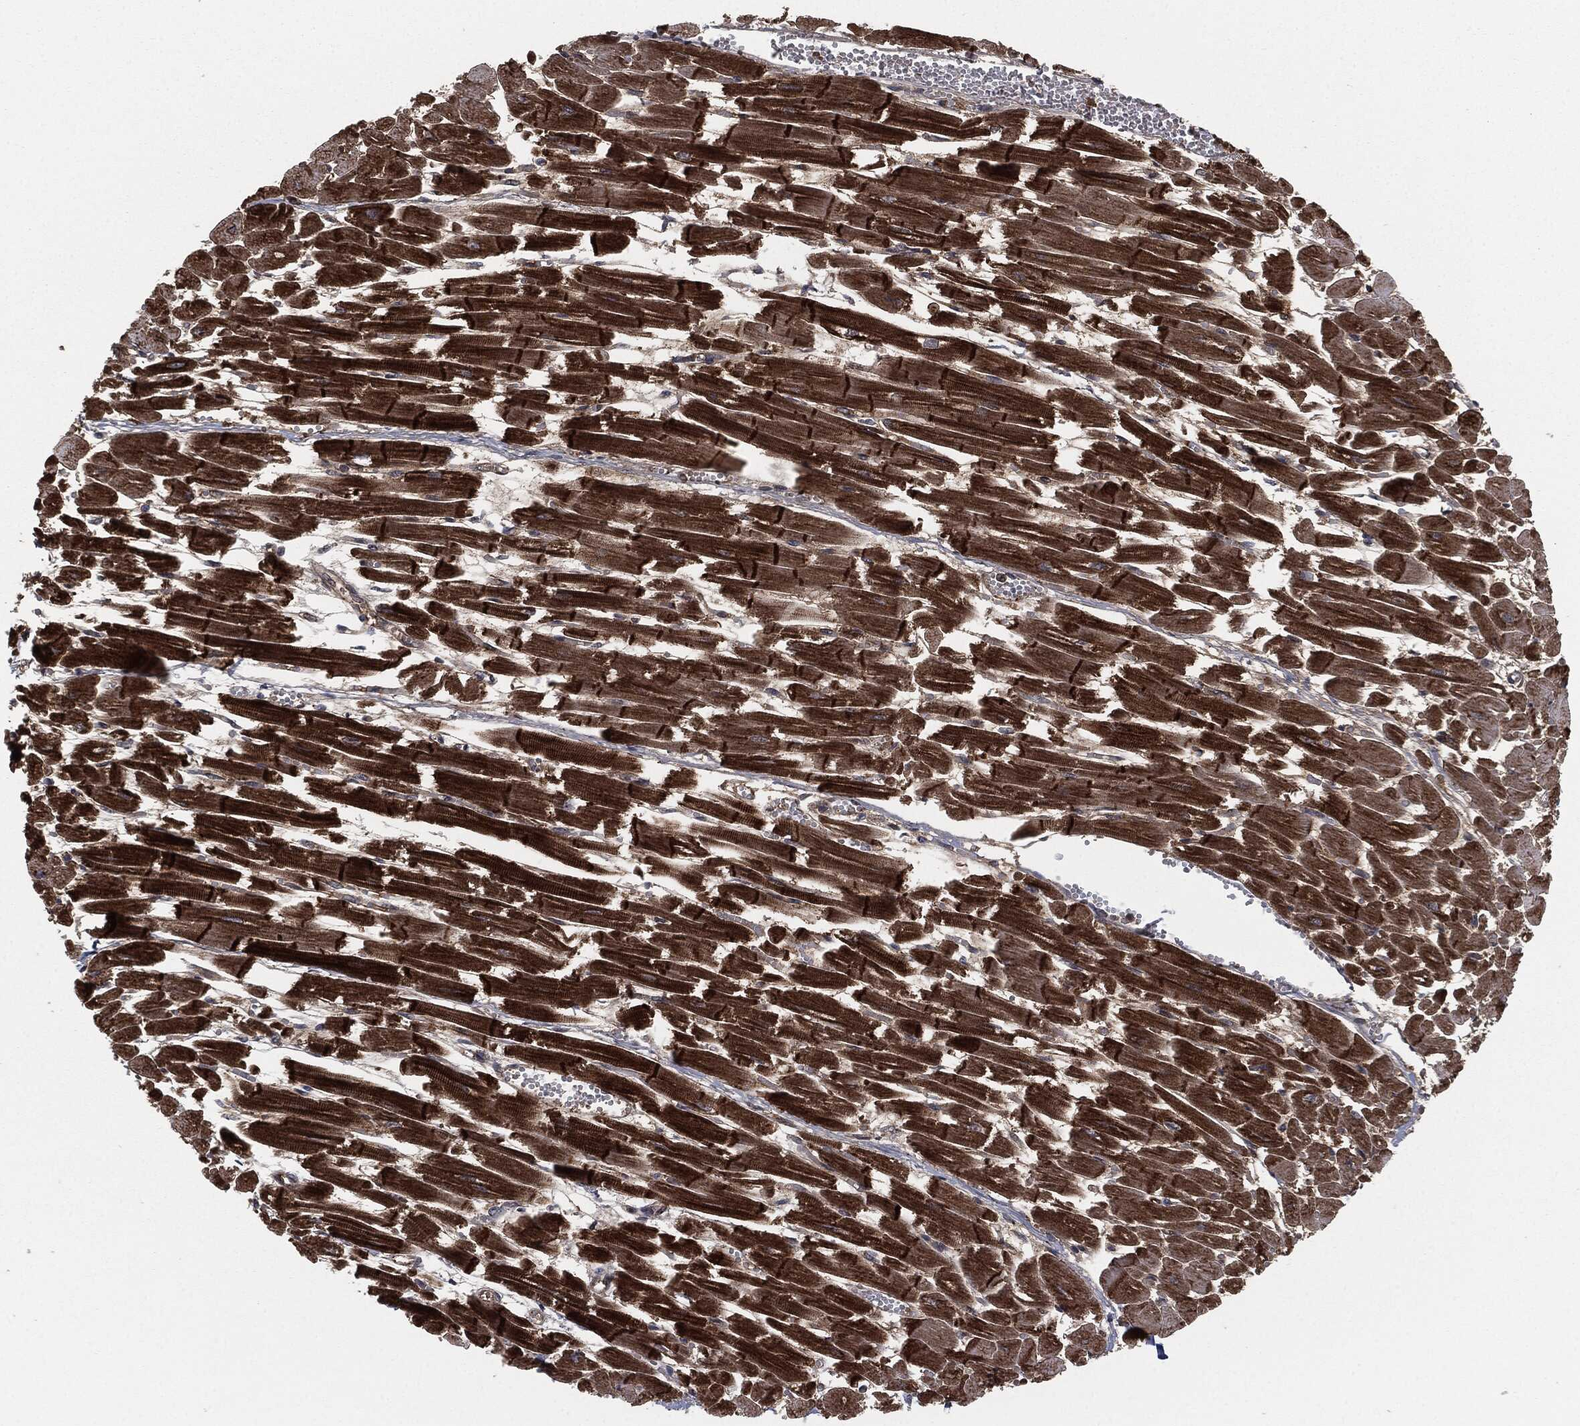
{"staining": {"intensity": "strong", "quantity": ">75%", "location": "cytoplasmic/membranous"}, "tissue": "heart muscle", "cell_type": "Cardiomyocytes", "image_type": "normal", "snomed": [{"axis": "morphology", "description": "Normal tissue, NOS"}, {"axis": "topography", "description": "Heart"}], "caption": "Immunohistochemical staining of unremarkable heart muscle reveals high levels of strong cytoplasmic/membranous staining in approximately >75% of cardiomyocytes.", "gene": "CAPRIN2", "patient": {"sex": "female", "age": 52}}